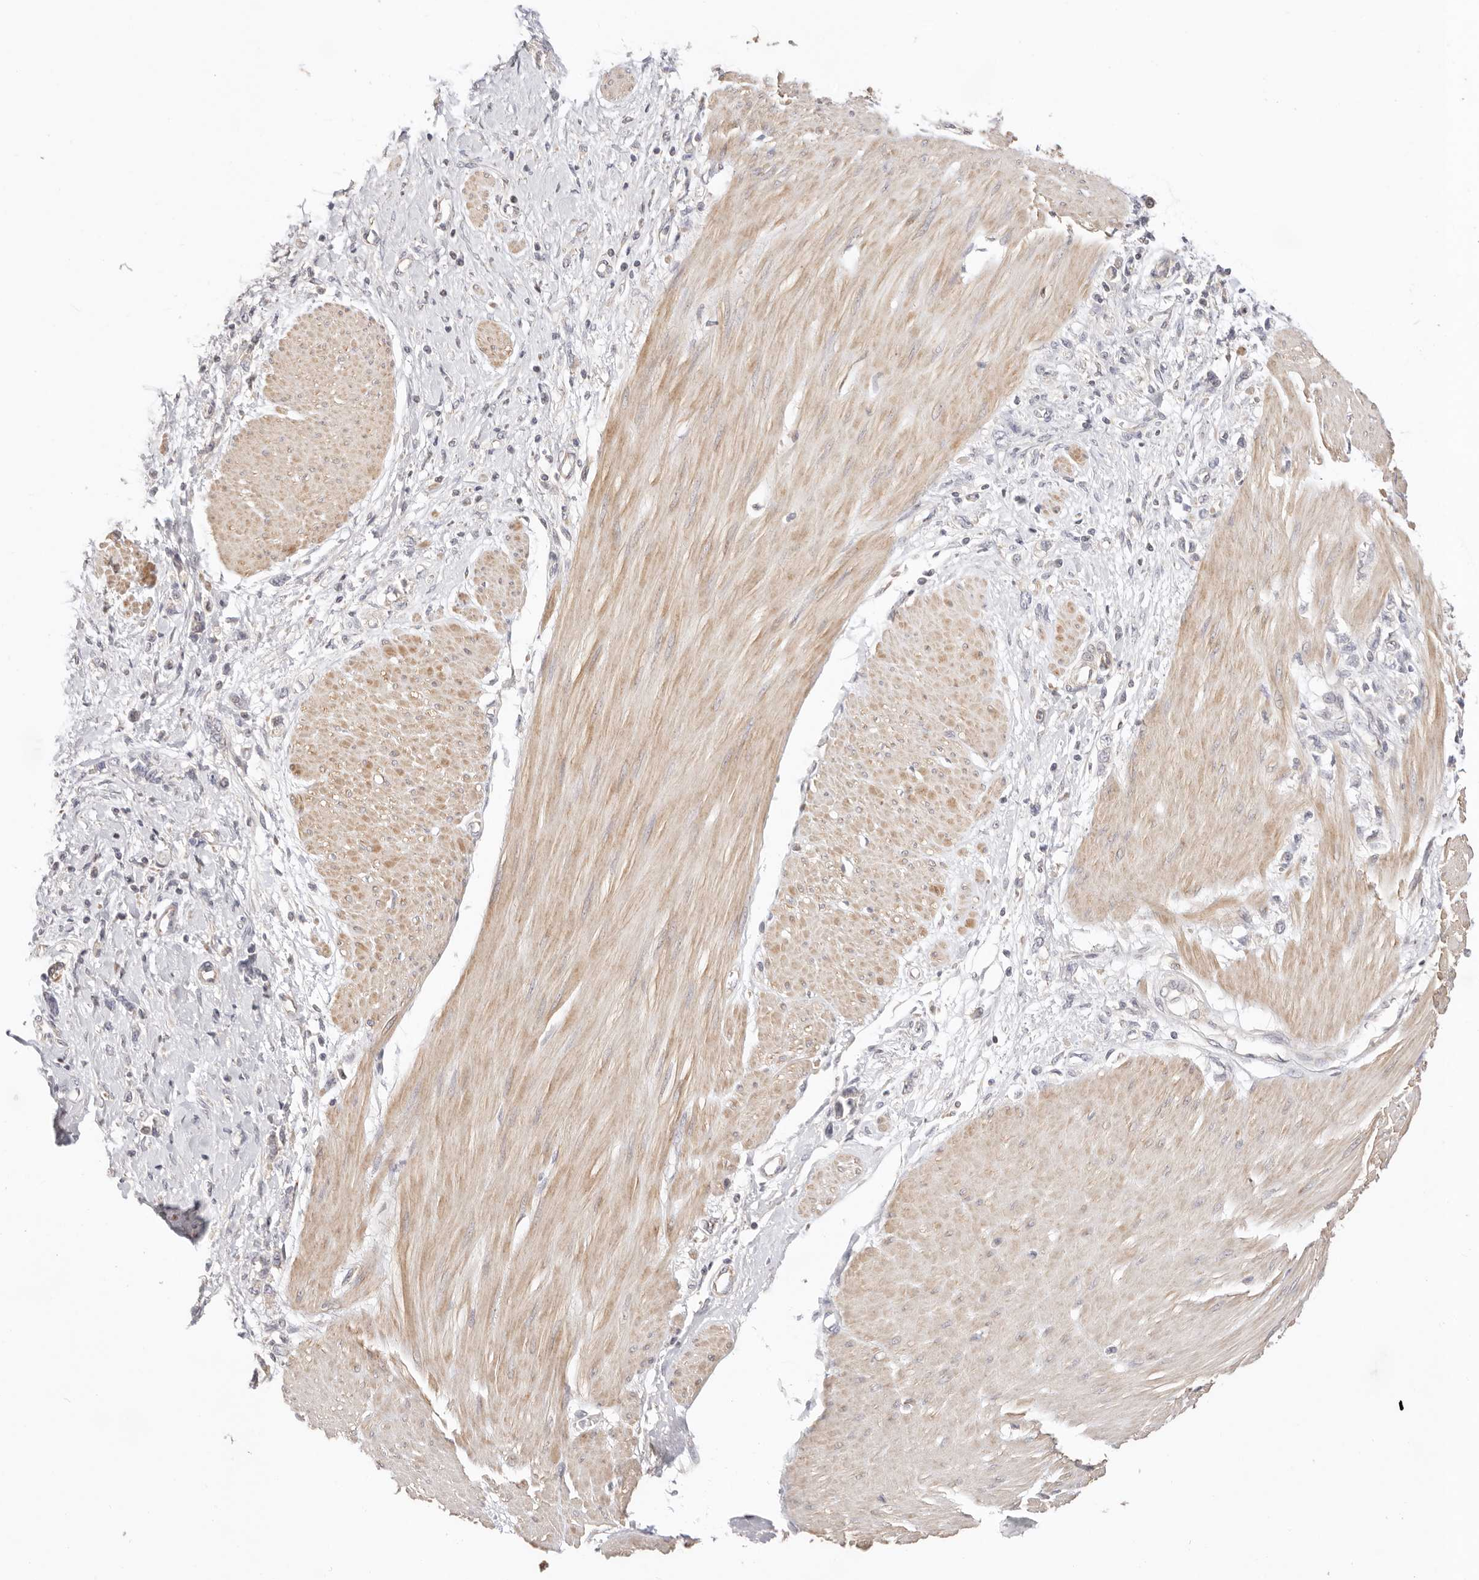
{"staining": {"intensity": "negative", "quantity": "none", "location": "none"}, "tissue": "stomach cancer", "cell_type": "Tumor cells", "image_type": "cancer", "snomed": [{"axis": "morphology", "description": "Adenocarcinoma, NOS"}, {"axis": "topography", "description": "Stomach"}], "caption": "Tumor cells show no significant protein positivity in stomach cancer. (DAB (3,3'-diaminobenzidine) immunohistochemistry visualized using brightfield microscopy, high magnification).", "gene": "KCMF1", "patient": {"sex": "female", "age": 76}}